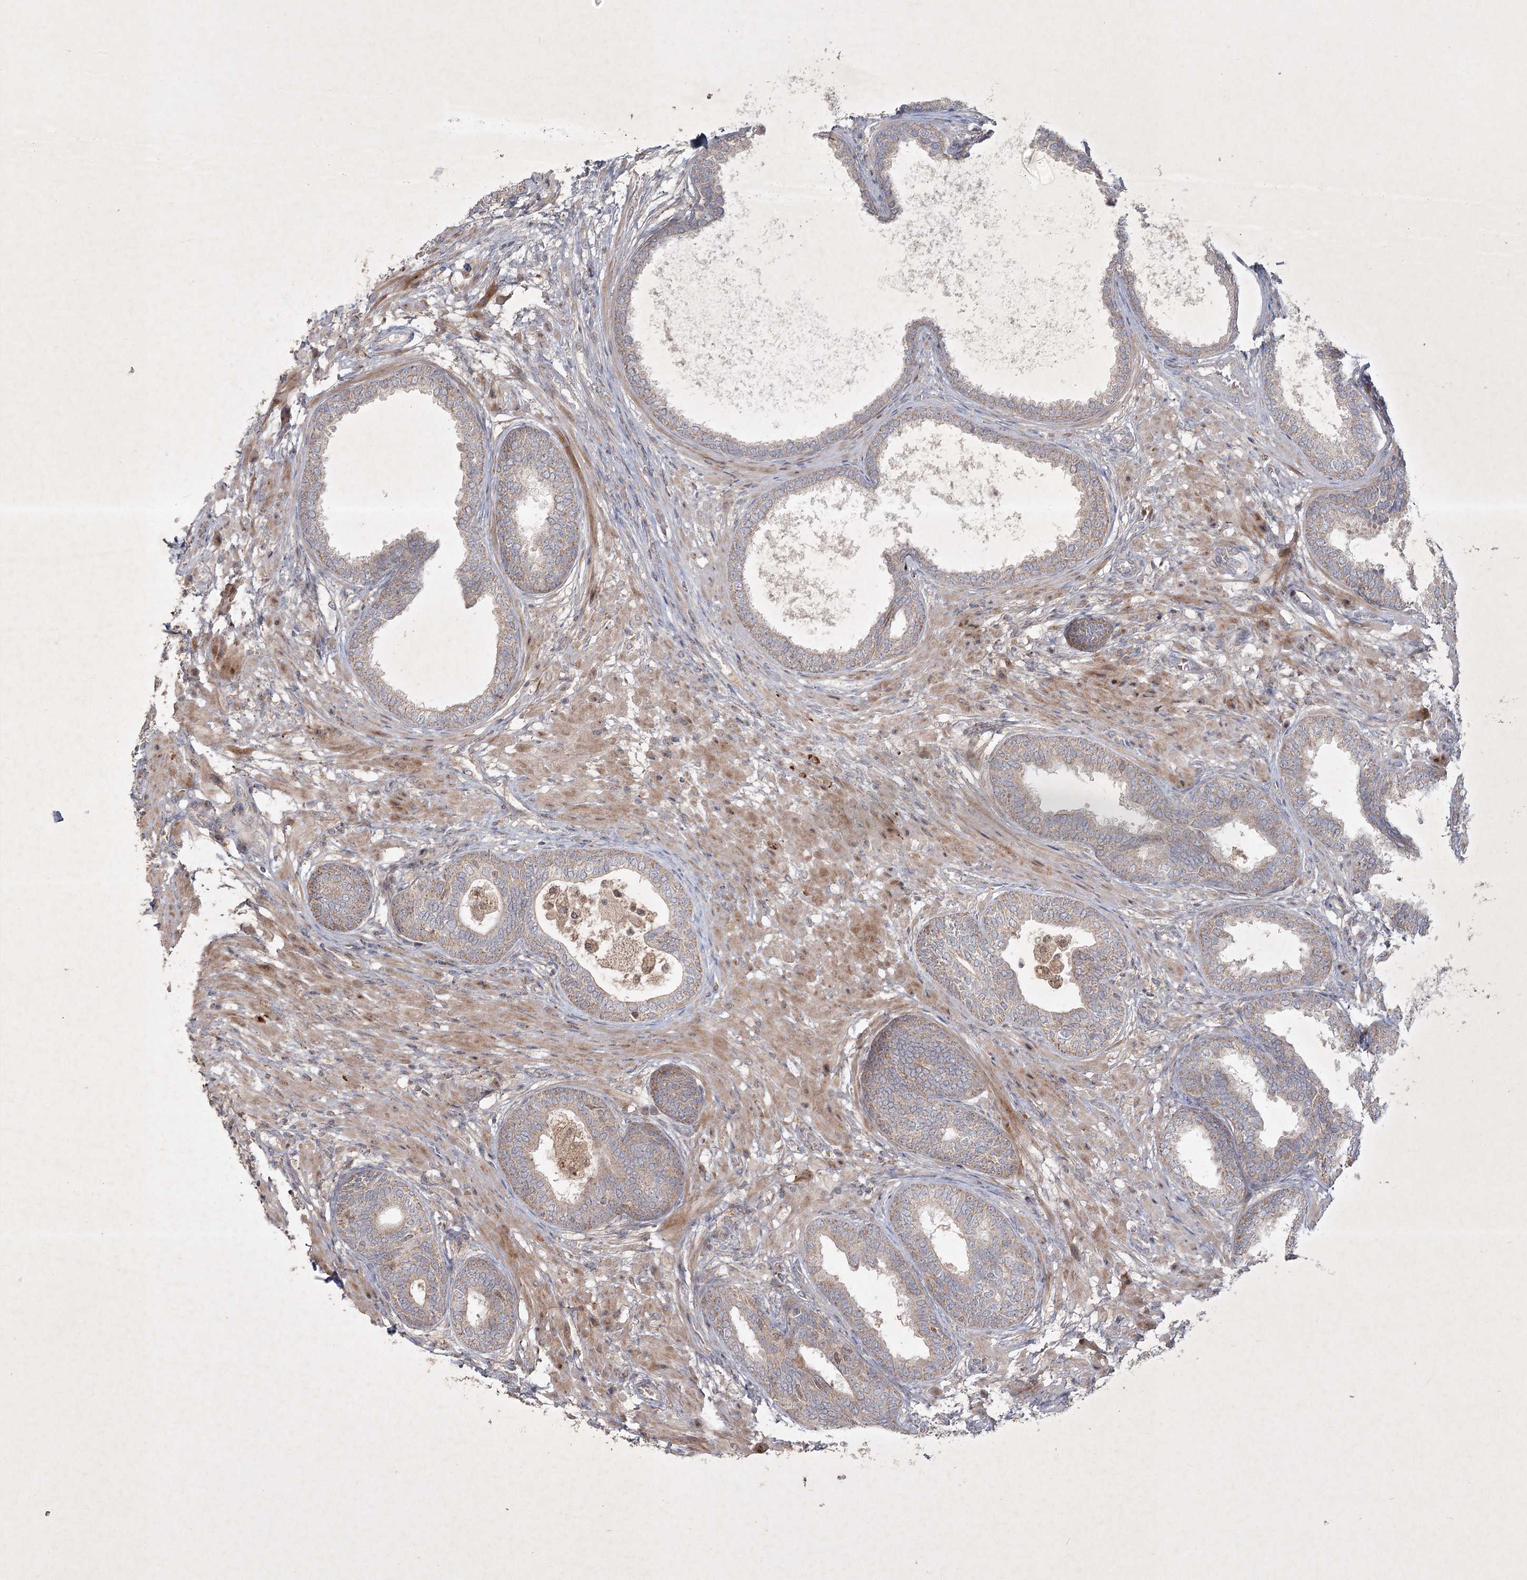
{"staining": {"intensity": "weak", "quantity": ">75%", "location": "cytoplasmic/membranous"}, "tissue": "prostate", "cell_type": "Glandular cells", "image_type": "normal", "snomed": [{"axis": "morphology", "description": "Normal tissue, NOS"}, {"axis": "topography", "description": "Prostate"}], "caption": "A photomicrograph showing weak cytoplasmic/membranous staining in about >75% of glandular cells in normal prostate, as visualized by brown immunohistochemical staining.", "gene": "KBTBD4", "patient": {"sex": "male", "age": 76}}